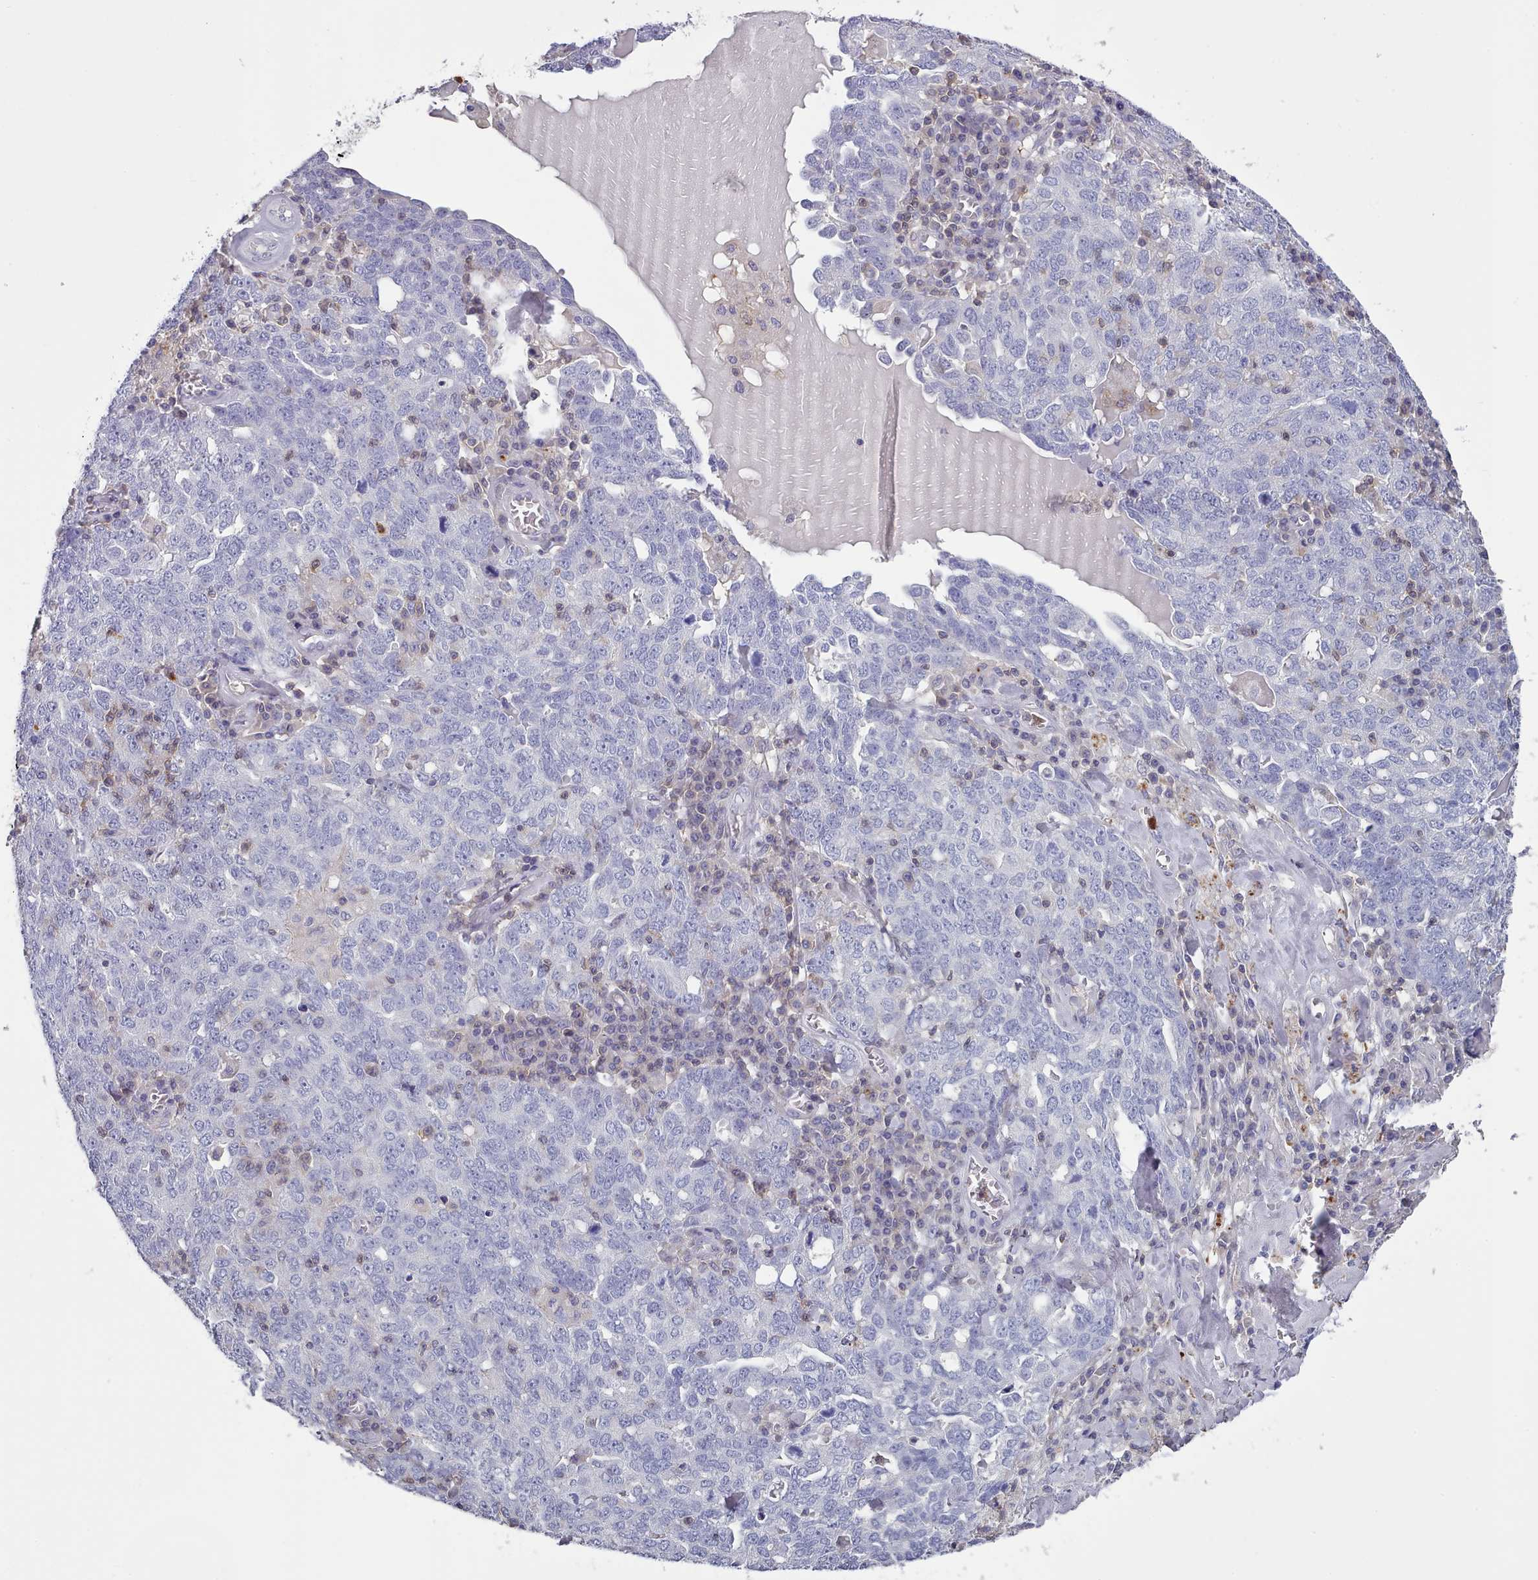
{"staining": {"intensity": "negative", "quantity": "none", "location": "none"}, "tissue": "ovarian cancer", "cell_type": "Tumor cells", "image_type": "cancer", "snomed": [{"axis": "morphology", "description": "Carcinoma, endometroid"}, {"axis": "topography", "description": "Ovary"}], "caption": "Immunohistochemistry of endometroid carcinoma (ovarian) demonstrates no expression in tumor cells. (DAB immunohistochemistry with hematoxylin counter stain).", "gene": "RAC2", "patient": {"sex": "female", "age": 62}}